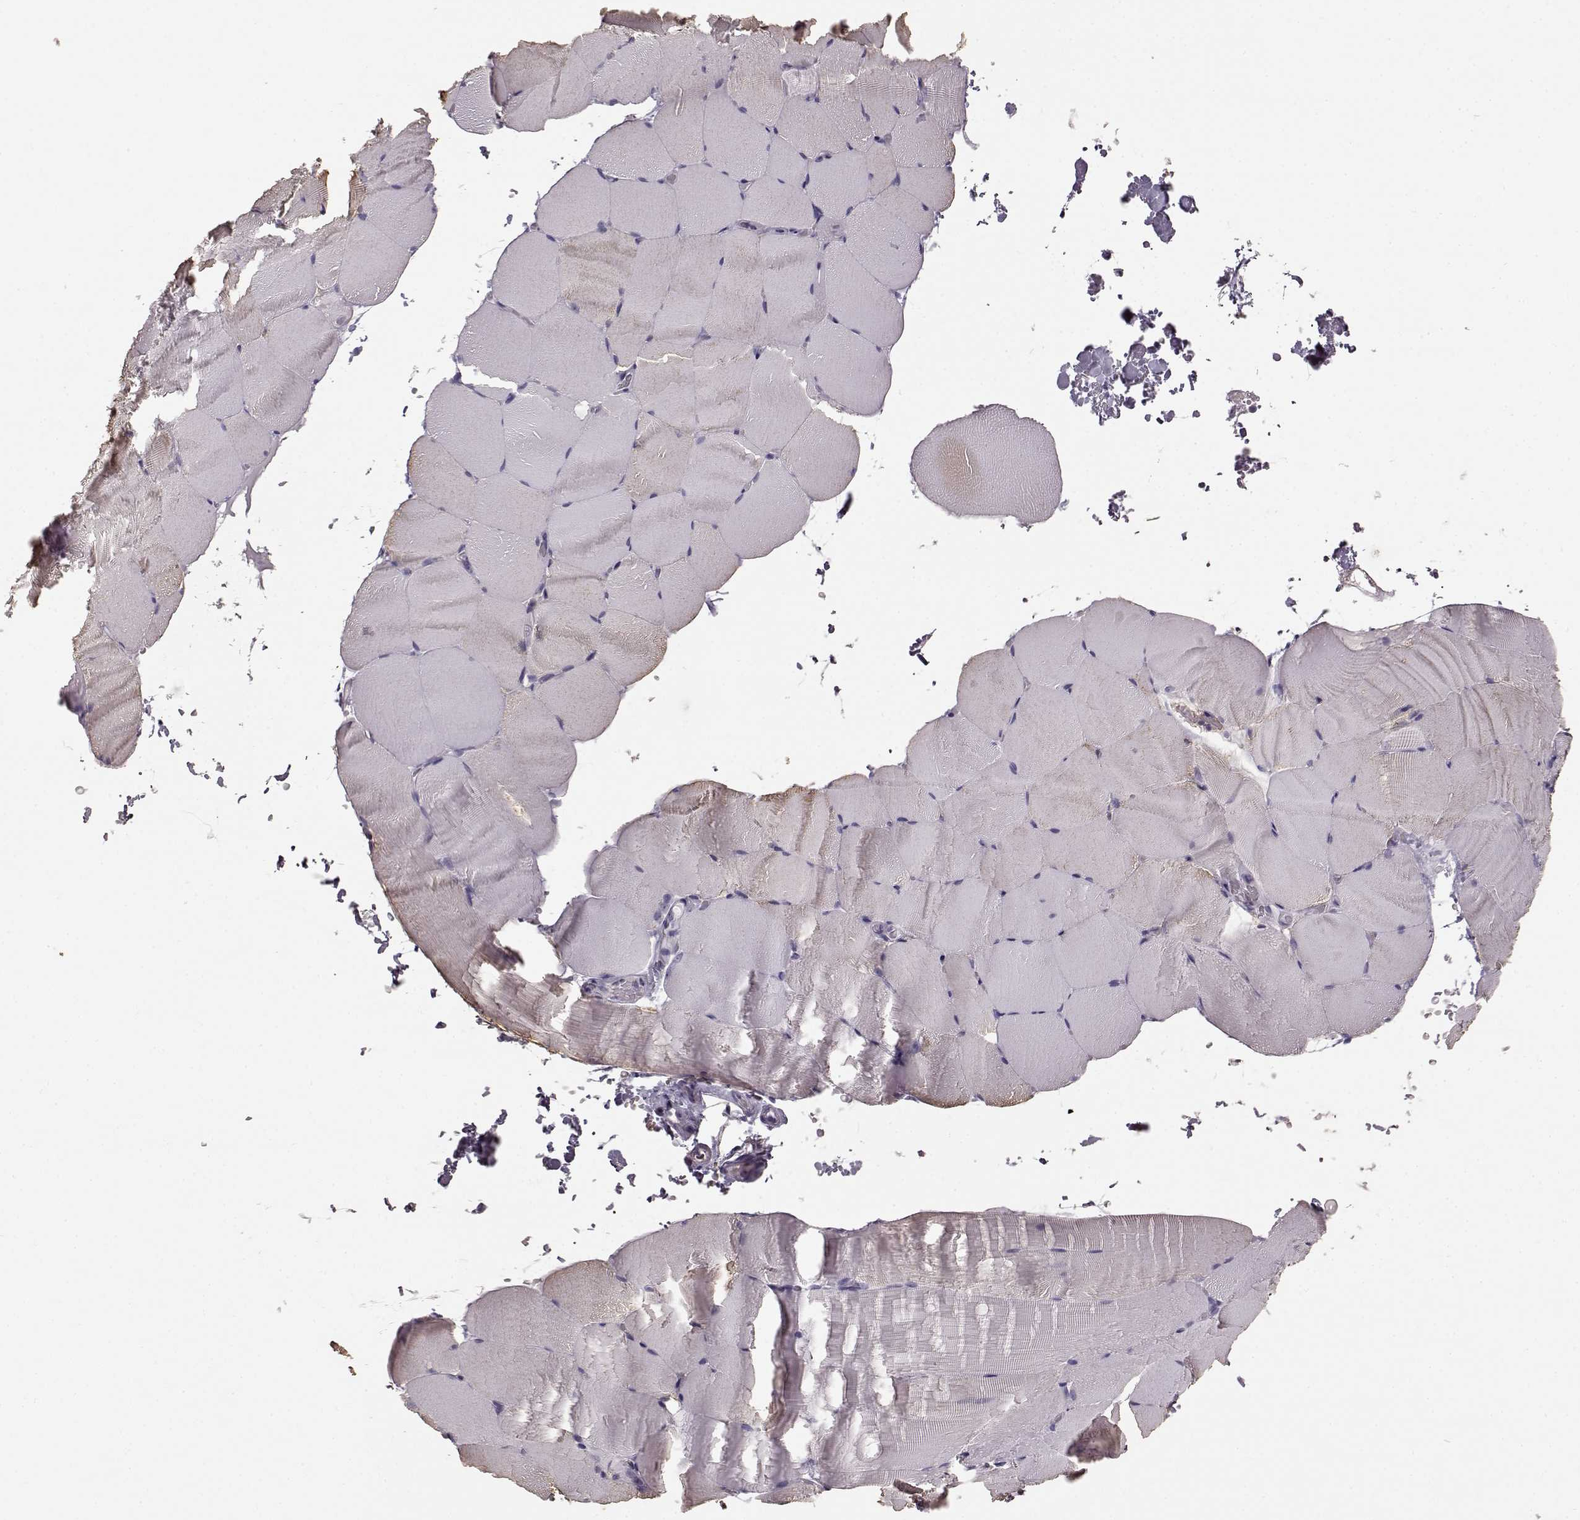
{"staining": {"intensity": "negative", "quantity": "none", "location": "none"}, "tissue": "skeletal muscle", "cell_type": "Myocytes", "image_type": "normal", "snomed": [{"axis": "morphology", "description": "Normal tissue, NOS"}, {"axis": "topography", "description": "Skeletal muscle"}], "caption": "Myocytes show no significant positivity in normal skeletal muscle. Brightfield microscopy of immunohistochemistry stained with DAB (3,3'-diaminobenzidine) (brown) and hematoxylin (blue), captured at high magnification.", "gene": "GABRG3", "patient": {"sex": "female", "age": 37}}